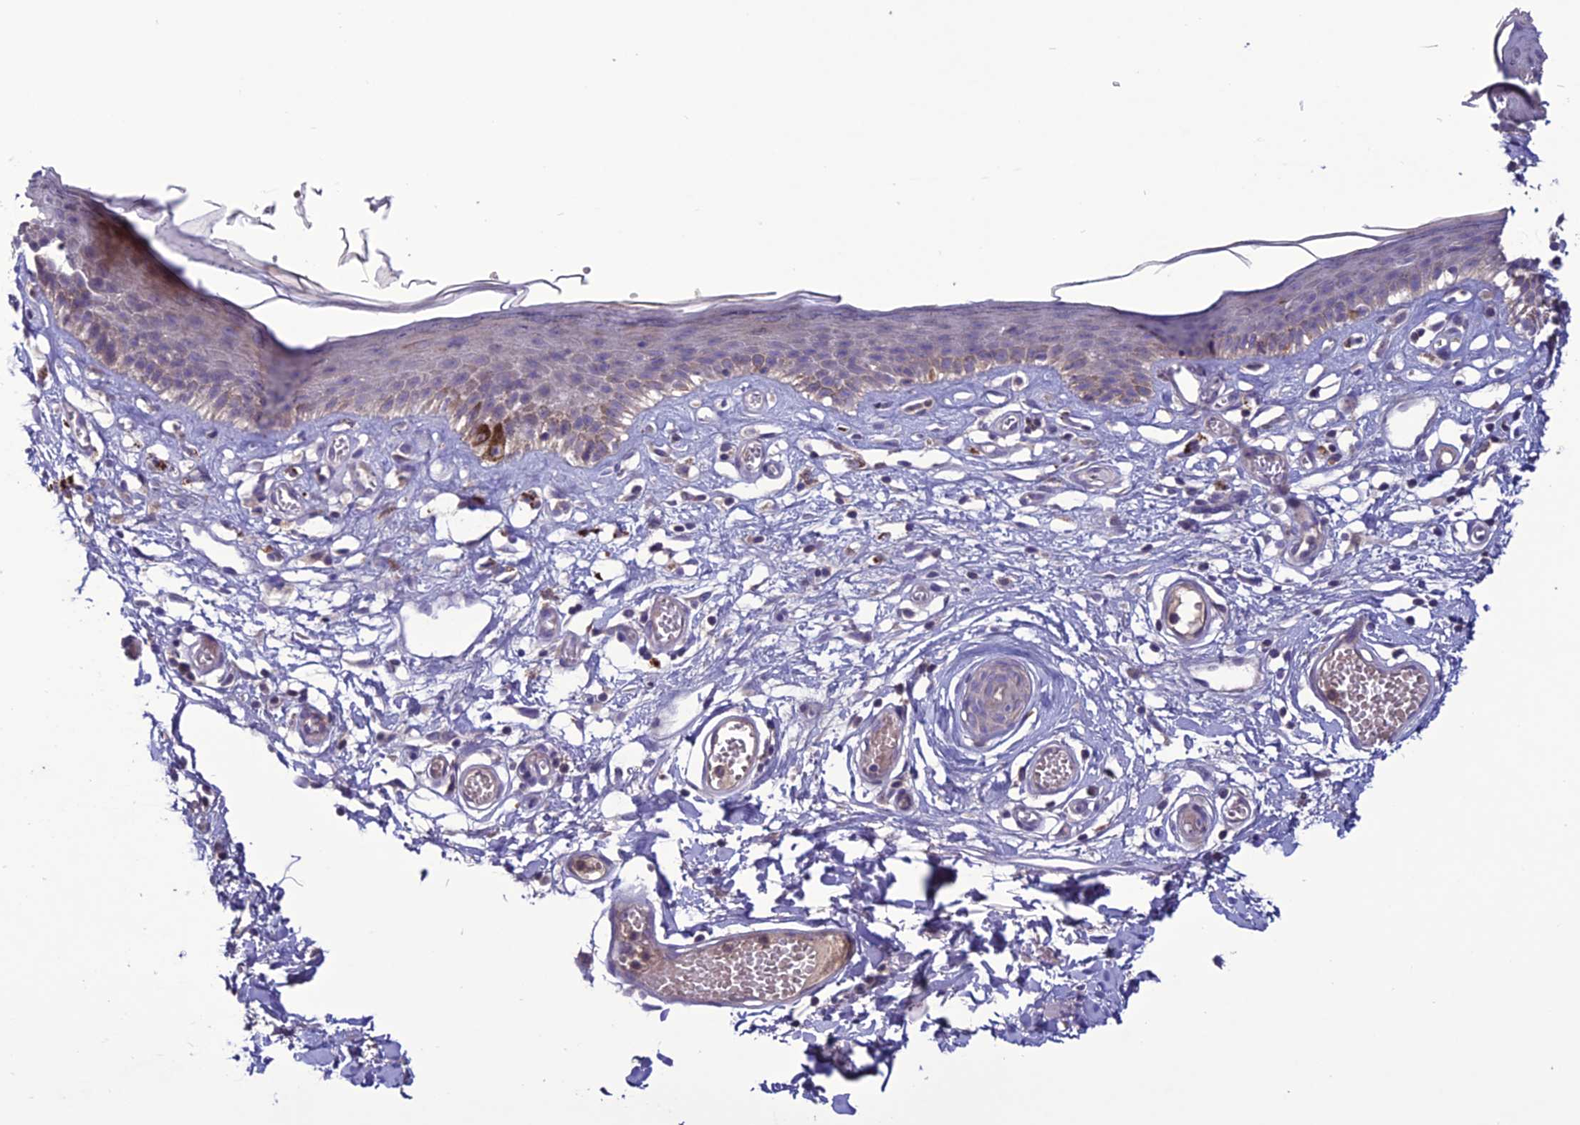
{"staining": {"intensity": "moderate", "quantity": "<25%", "location": "cytoplasmic/membranous"}, "tissue": "skin", "cell_type": "Epidermal cells", "image_type": "normal", "snomed": [{"axis": "morphology", "description": "Normal tissue, NOS"}, {"axis": "topography", "description": "Adipose tissue"}, {"axis": "topography", "description": "Vascular tissue"}, {"axis": "topography", "description": "Vulva"}, {"axis": "topography", "description": "Peripheral nerve tissue"}], "caption": "IHC micrograph of normal skin stained for a protein (brown), which shows low levels of moderate cytoplasmic/membranous positivity in approximately <25% of epidermal cells.", "gene": "C2orf76", "patient": {"sex": "female", "age": 86}}